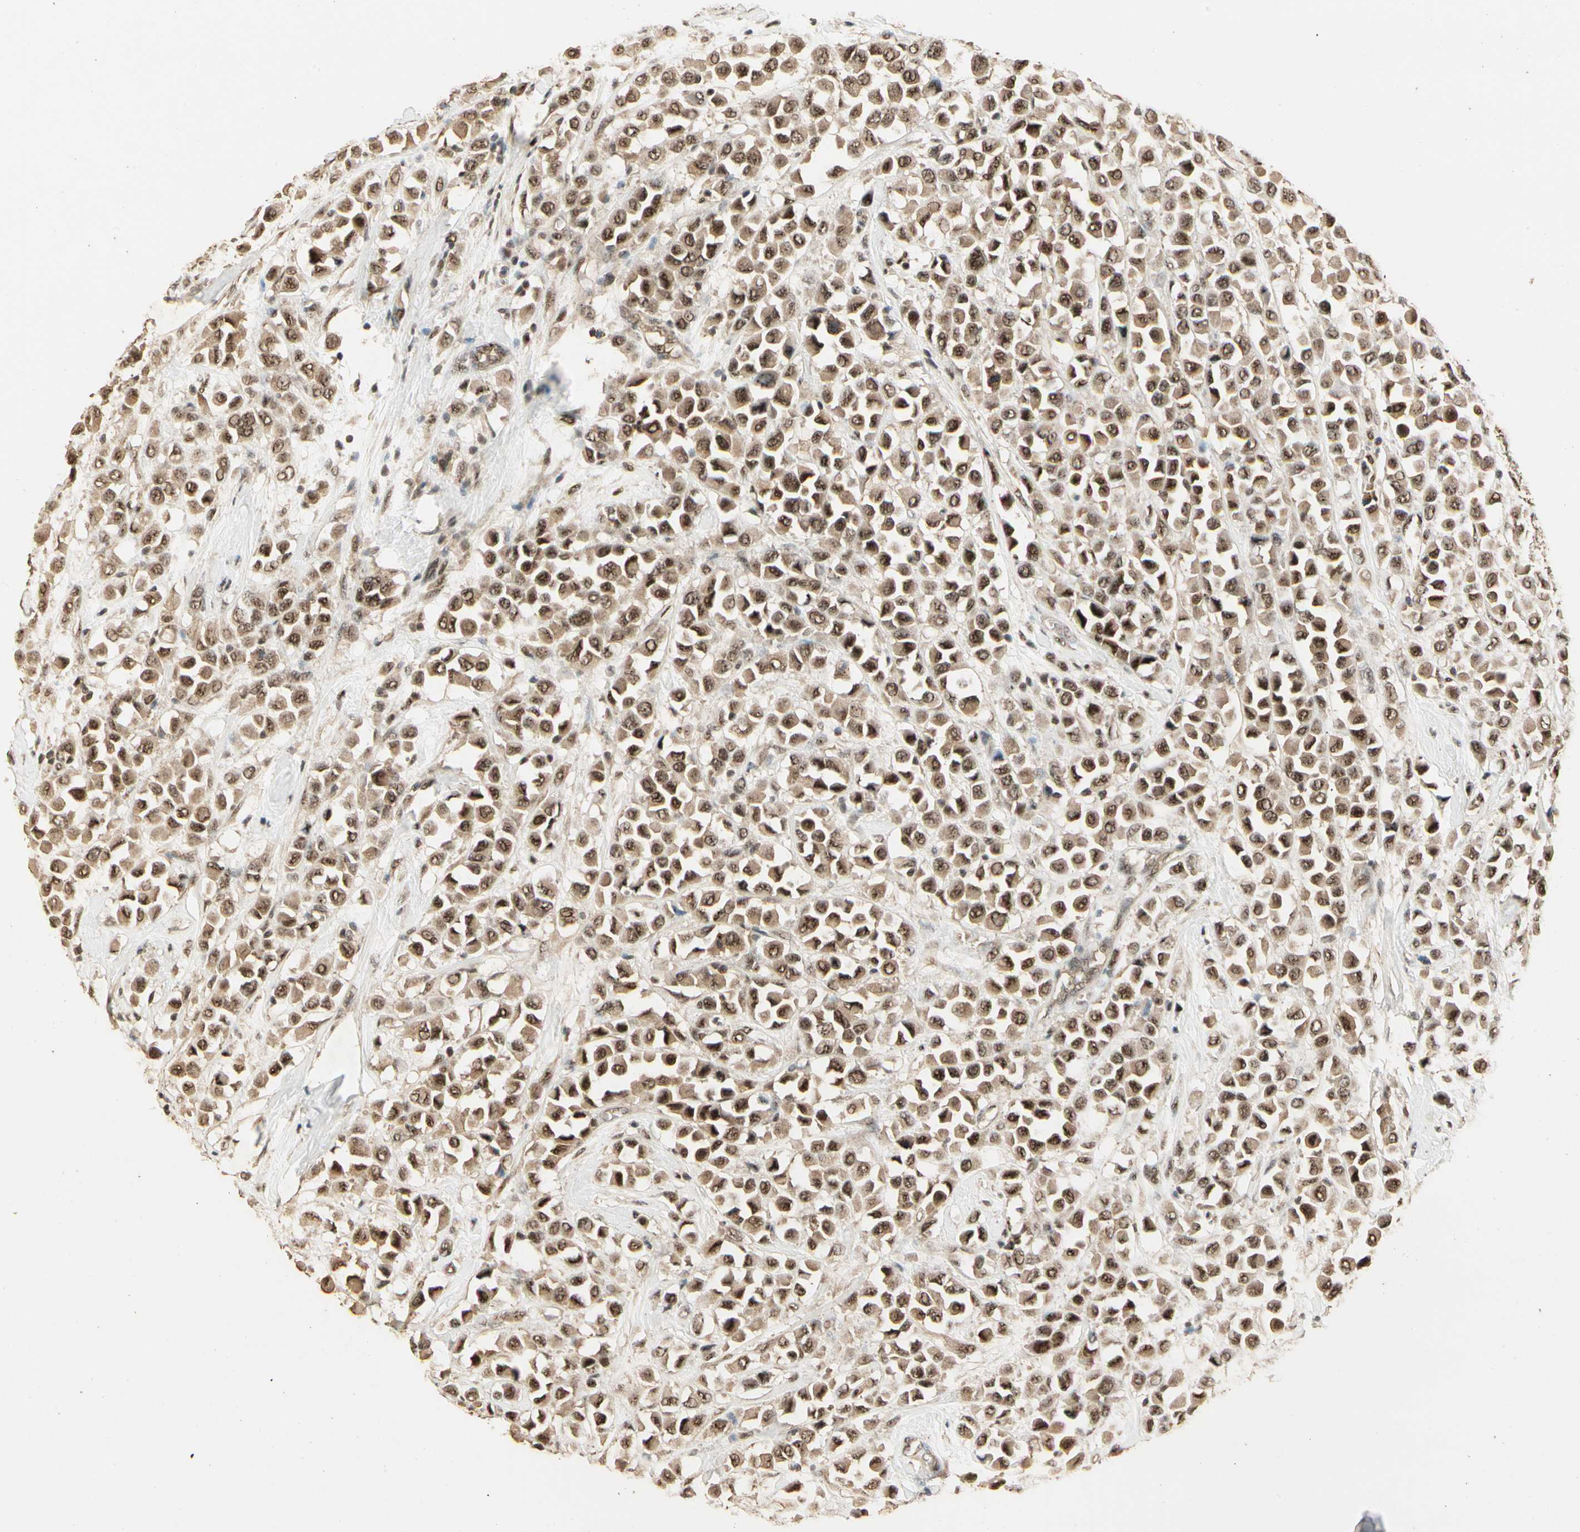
{"staining": {"intensity": "moderate", "quantity": ">75%", "location": "cytoplasmic/membranous,nuclear"}, "tissue": "breast cancer", "cell_type": "Tumor cells", "image_type": "cancer", "snomed": [{"axis": "morphology", "description": "Duct carcinoma"}, {"axis": "topography", "description": "Breast"}], "caption": "Breast cancer (infiltrating ductal carcinoma) was stained to show a protein in brown. There is medium levels of moderate cytoplasmic/membranous and nuclear positivity in about >75% of tumor cells.", "gene": "RBM25", "patient": {"sex": "female", "age": 61}}